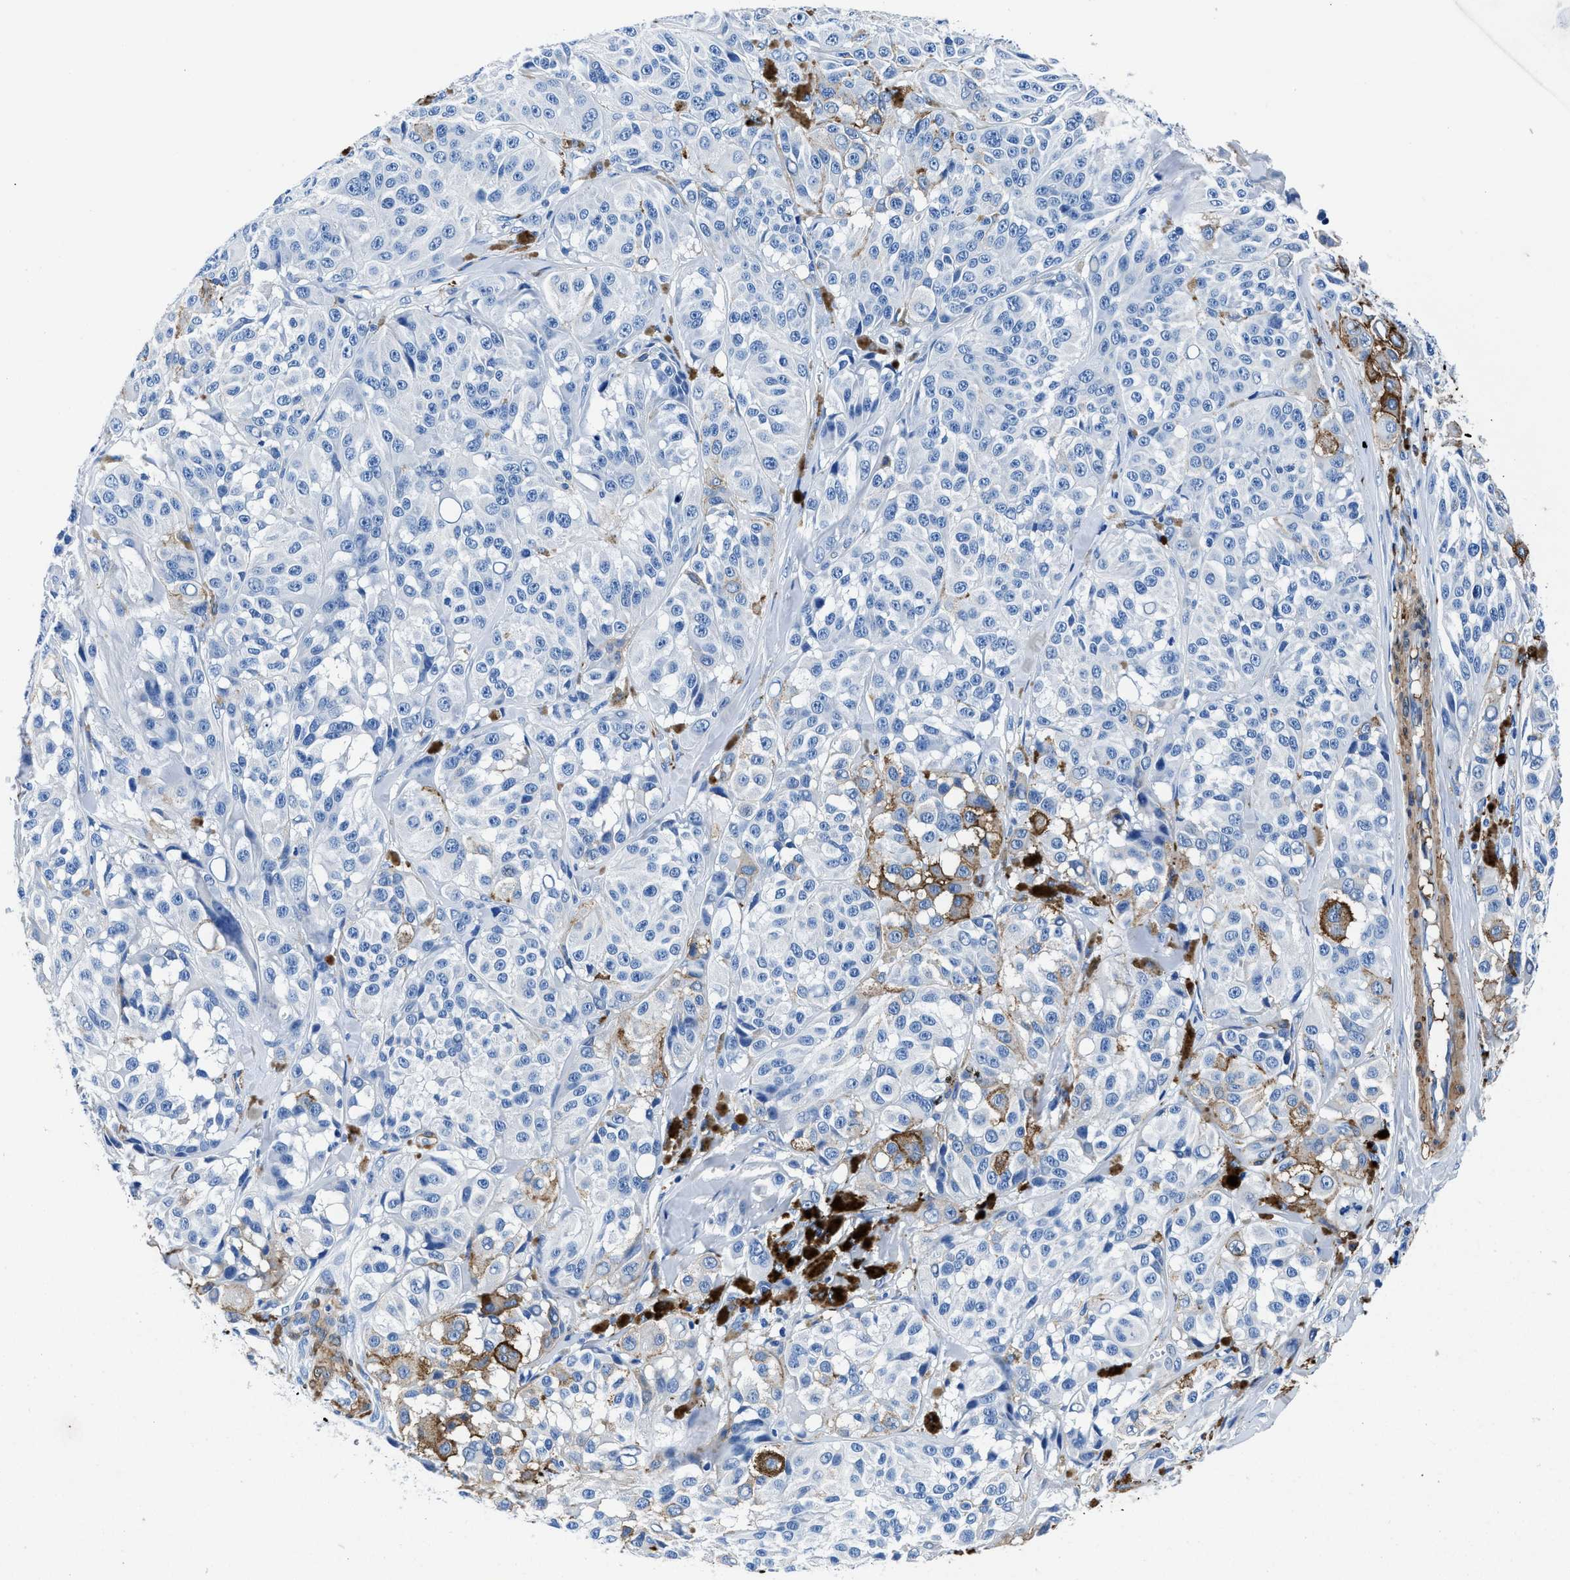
{"staining": {"intensity": "negative", "quantity": "none", "location": "none"}, "tissue": "melanoma", "cell_type": "Tumor cells", "image_type": "cancer", "snomed": [{"axis": "morphology", "description": "Malignant melanoma, NOS"}, {"axis": "topography", "description": "Skin"}], "caption": "IHC of human malignant melanoma reveals no expression in tumor cells.", "gene": "TEX261", "patient": {"sex": "male", "age": 84}}